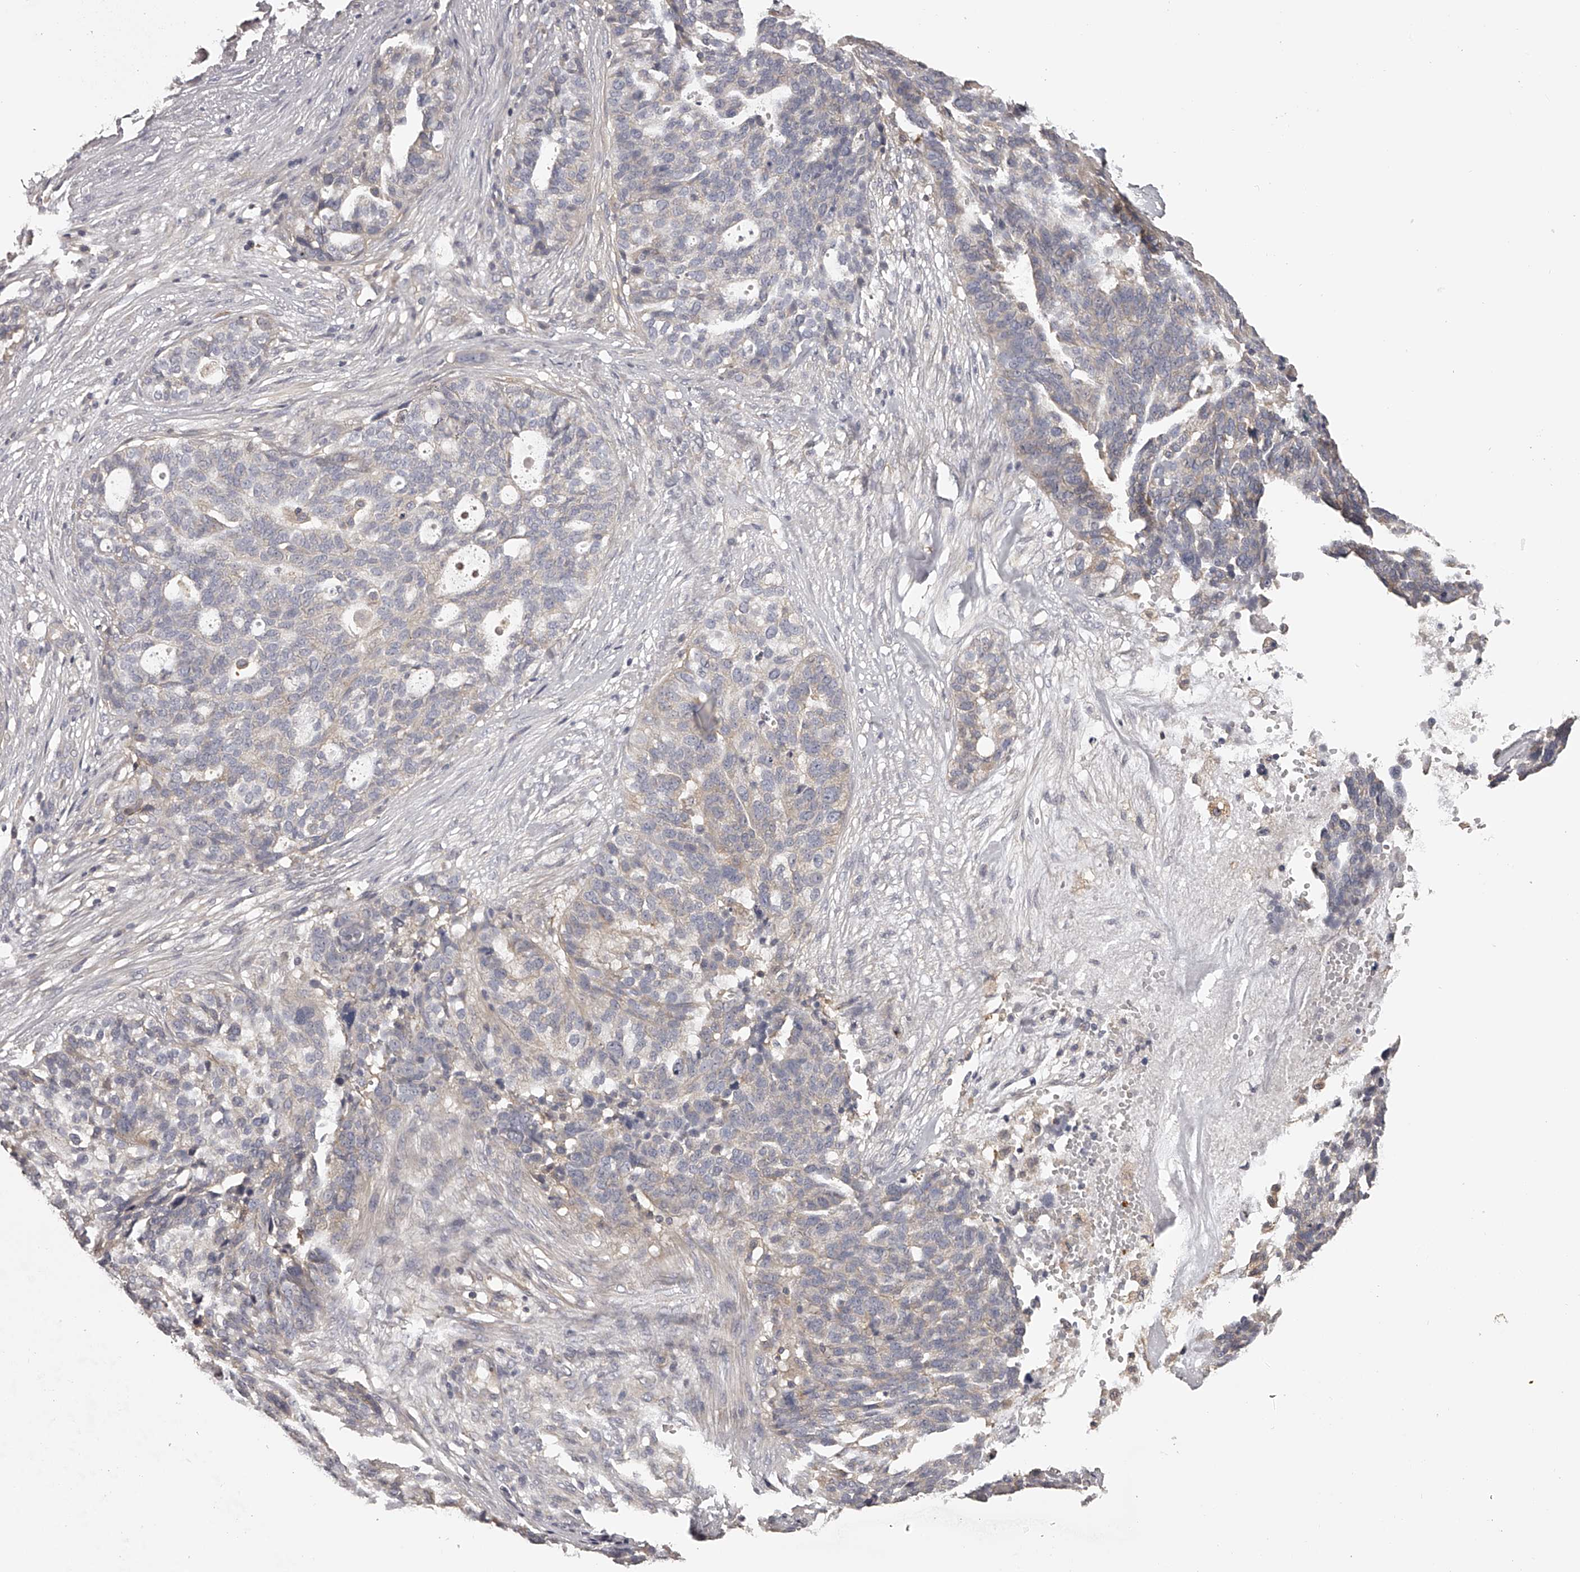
{"staining": {"intensity": "negative", "quantity": "none", "location": "none"}, "tissue": "ovarian cancer", "cell_type": "Tumor cells", "image_type": "cancer", "snomed": [{"axis": "morphology", "description": "Cystadenocarcinoma, serous, NOS"}, {"axis": "topography", "description": "Ovary"}], "caption": "A high-resolution histopathology image shows immunohistochemistry staining of serous cystadenocarcinoma (ovarian), which shows no significant staining in tumor cells.", "gene": "TNN", "patient": {"sex": "female", "age": 59}}